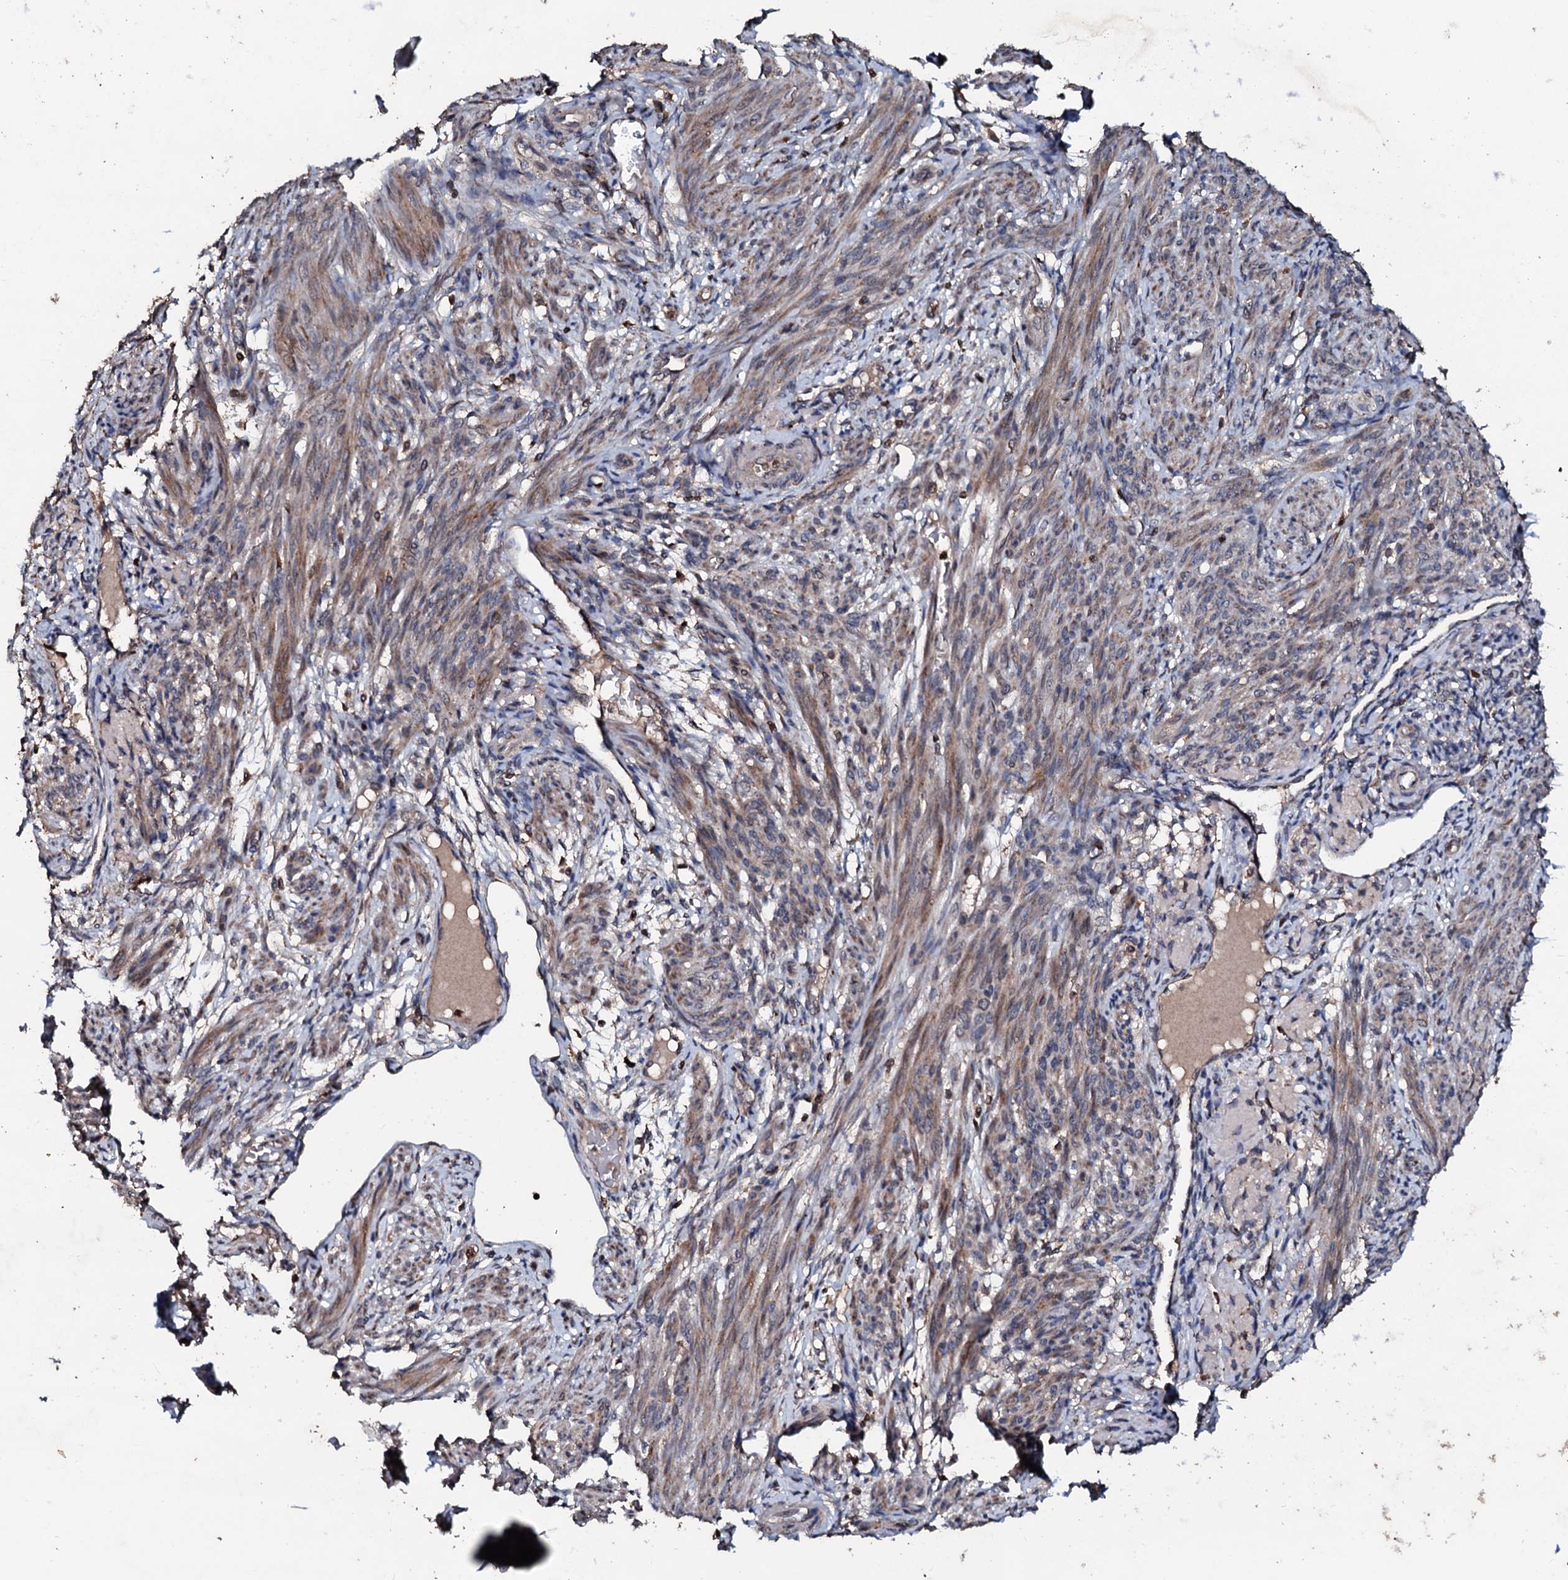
{"staining": {"intensity": "moderate", "quantity": ">75%", "location": "cytoplasmic/membranous"}, "tissue": "smooth muscle", "cell_type": "Smooth muscle cells", "image_type": "normal", "snomed": [{"axis": "morphology", "description": "Normal tissue, NOS"}, {"axis": "topography", "description": "Smooth muscle"}], "caption": "Immunohistochemistry (IHC) image of unremarkable smooth muscle: human smooth muscle stained using immunohistochemistry displays medium levels of moderate protein expression localized specifically in the cytoplasmic/membranous of smooth muscle cells, appearing as a cytoplasmic/membranous brown color.", "gene": "SDHAF2", "patient": {"sex": "female", "age": 39}}